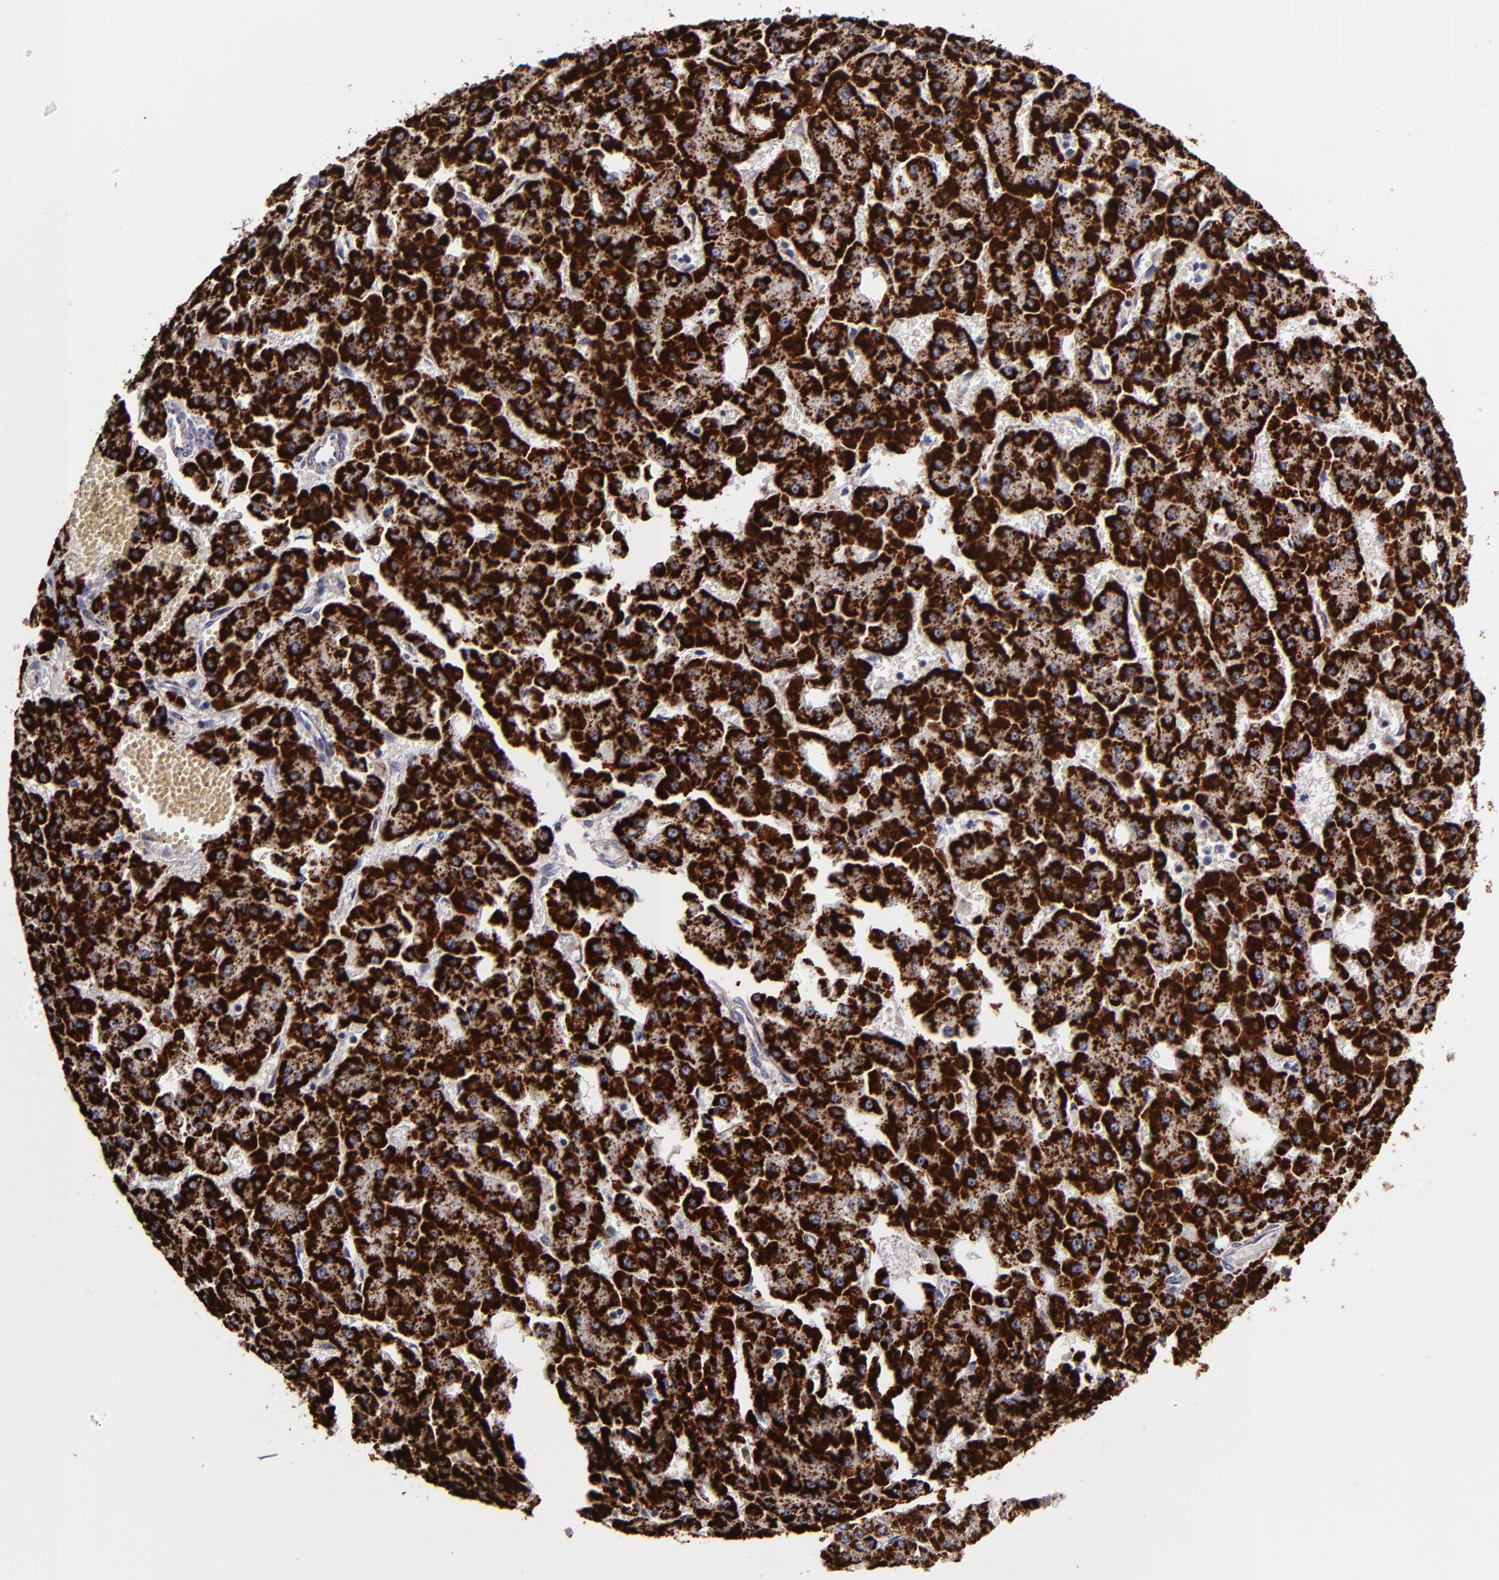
{"staining": {"intensity": "strong", "quantity": ">75%", "location": "cytoplasmic/membranous"}, "tissue": "liver cancer", "cell_type": "Tumor cells", "image_type": "cancer", "snomed": [{"axis": "morphology", "description": "Carcinoma, Hepatocellular, NOS"}, {"axis": "topography", "description": "Liver"}], "caption": "A high amount of strong cytoplasmic/membranous staining is appreciated in about >75% of tumor cells in liver cancer tissue.", "gene": "CLTA", "patient": {"sex": "male", "age": 47}}